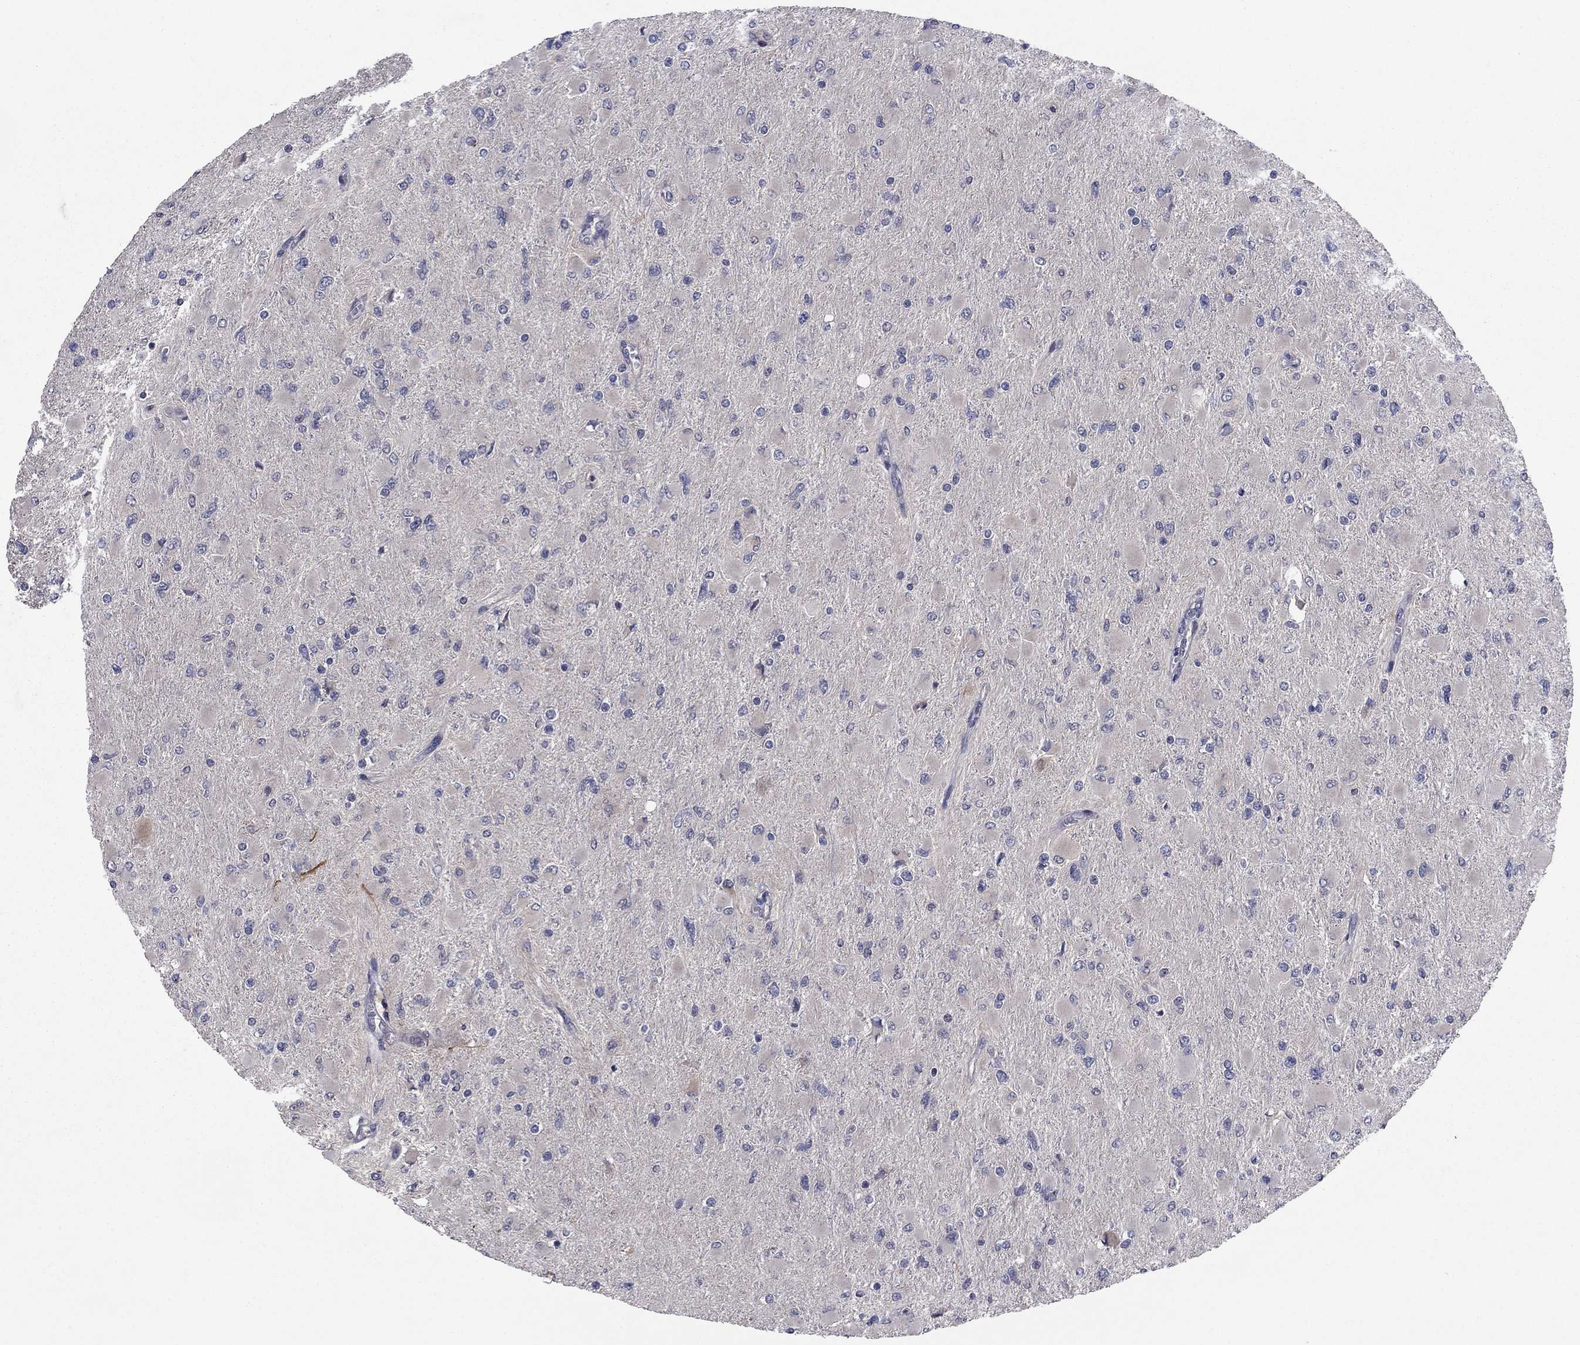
{"staining": {"intensity": "negative", "quantity": "none", "location": "none"}, "tissue": "glioma", "cell_type": "Tumor cells", "image_type": "cancer", "snomed": [{"axis": "morphology", "description": "Glioma, malignant, High grade"}, {"axis": "topography", "description": "Cerebral cortex"}], "caption": "There is no significant expression in tumor cells of glioma.", "gene": "MSRB1", "patient": {"sex": "female", "age": 36}}